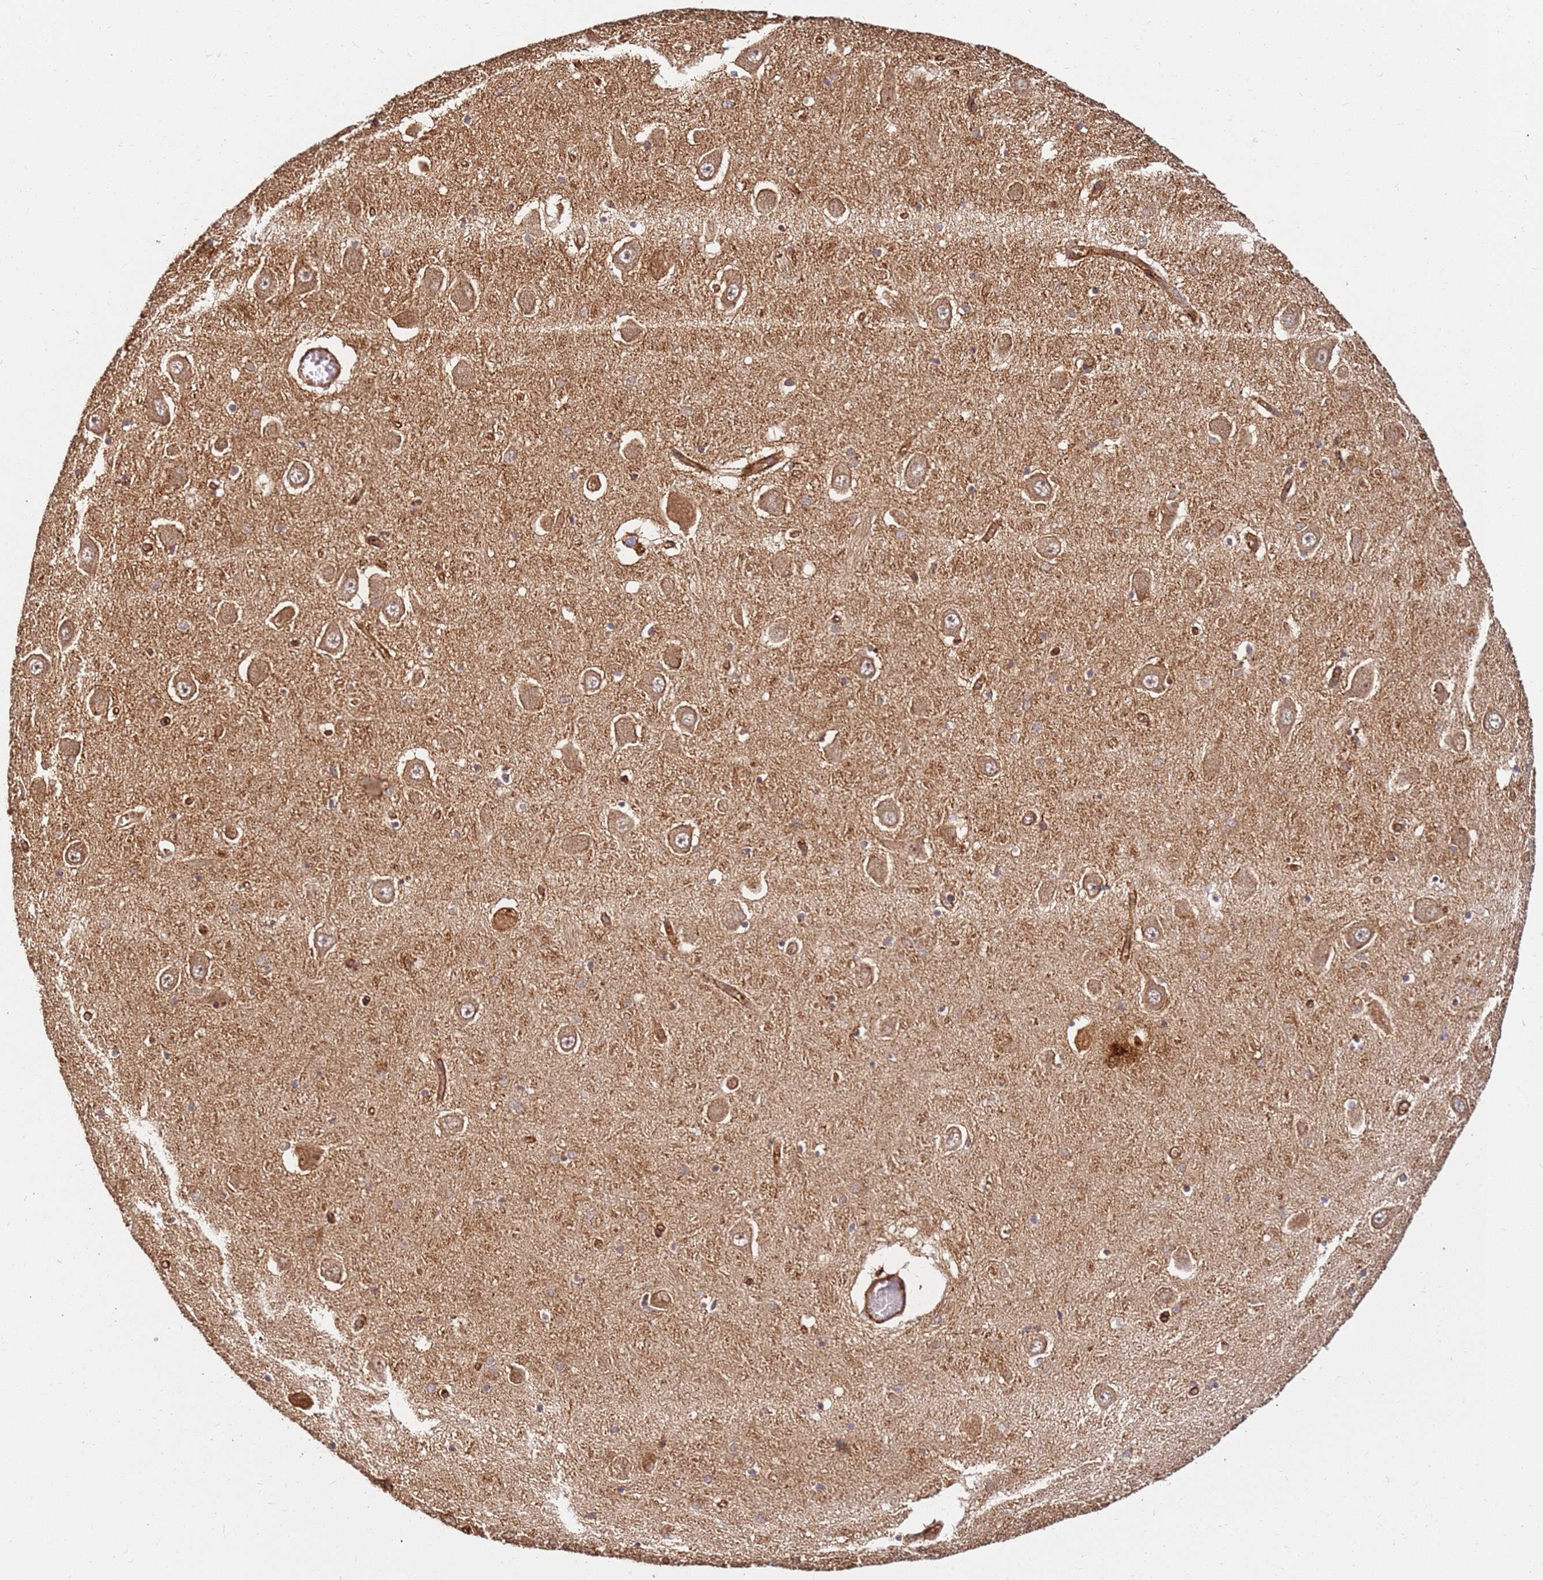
{"staining": {"intensity": "moderate", "quantity": "25%-75%", "location": "cytoplasmic/membranous"}, "tissue": "hippocampus", "cell_type": "Glial cells", "image_type": "normal", "snomed": [{"axis": "morphology", "description": "Normal tissue, NOS"}, {"axis": "topography", "description": "Hippocampus"}], "caption": "An immunohistochemistry histopathology image of benign tissue is shown. Protein staining in brown labels moderate cytoplasmic/membranous positivity in hippocampus within glial cells. Using DAB (3,3'-diaminobenzidine) (brown) and hematoxylin (blue) stains, captured at high magnification using brightfield microscopy.", "gene": "DVL3", "patient": {"sex": "male", "age": 70}}